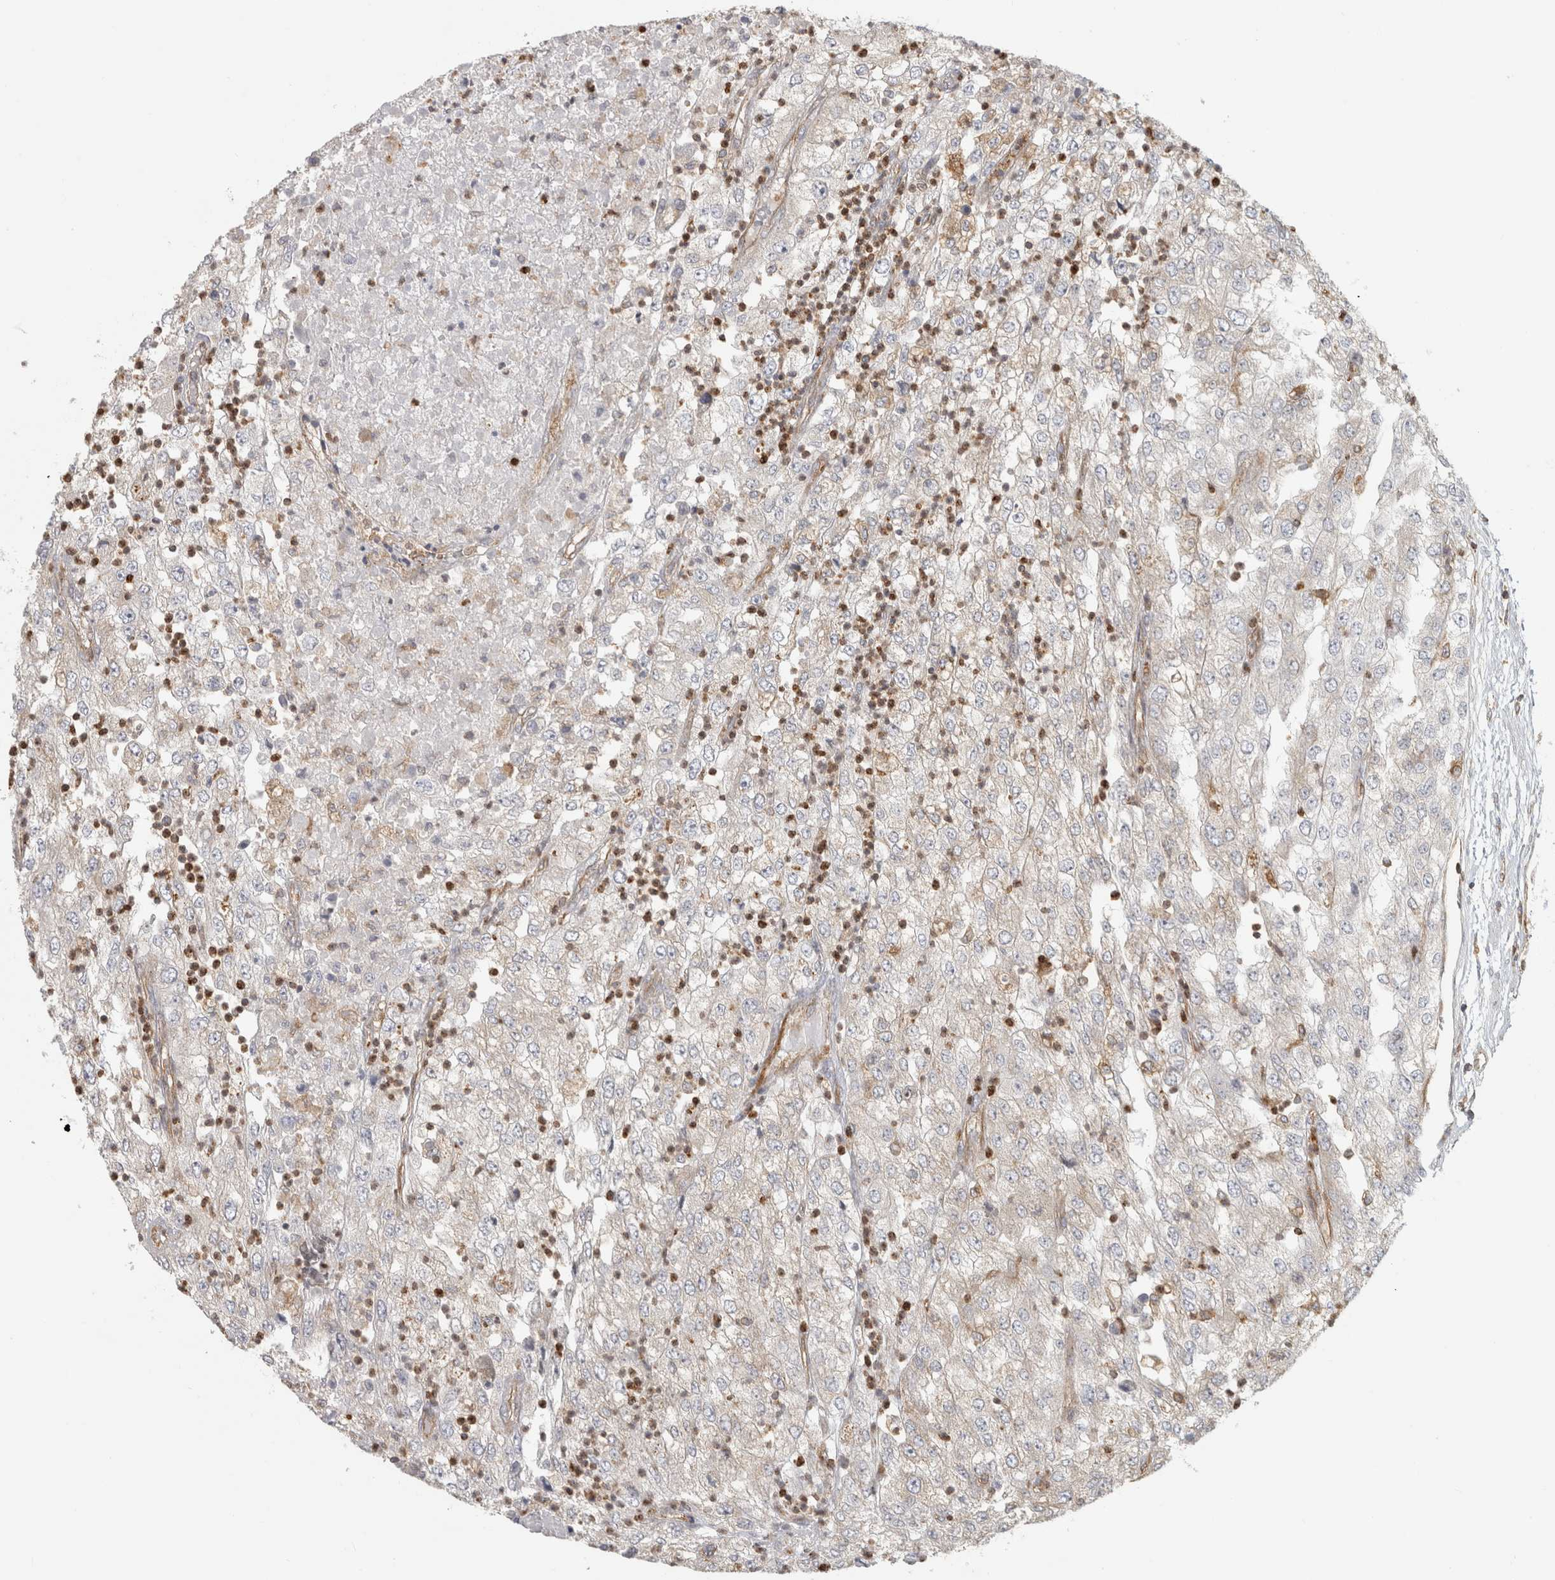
{"staining": {"intensity": "negative", "quantity": "none", "location": "none"}, "tissue": "renal cancer", "cell_type": "Tumor cells", "image_type": "cancer", "snomed": [{"axis": "morphology", "description": "Adenocarcinoma, NOS"}, {"axis": "topography", "description": "Kidney"}], "caption": "Tumor cells show no significant protein expression in renal cancer.", "gene": "HLA-E", "patient": {"sex": "female", "age": 54}}